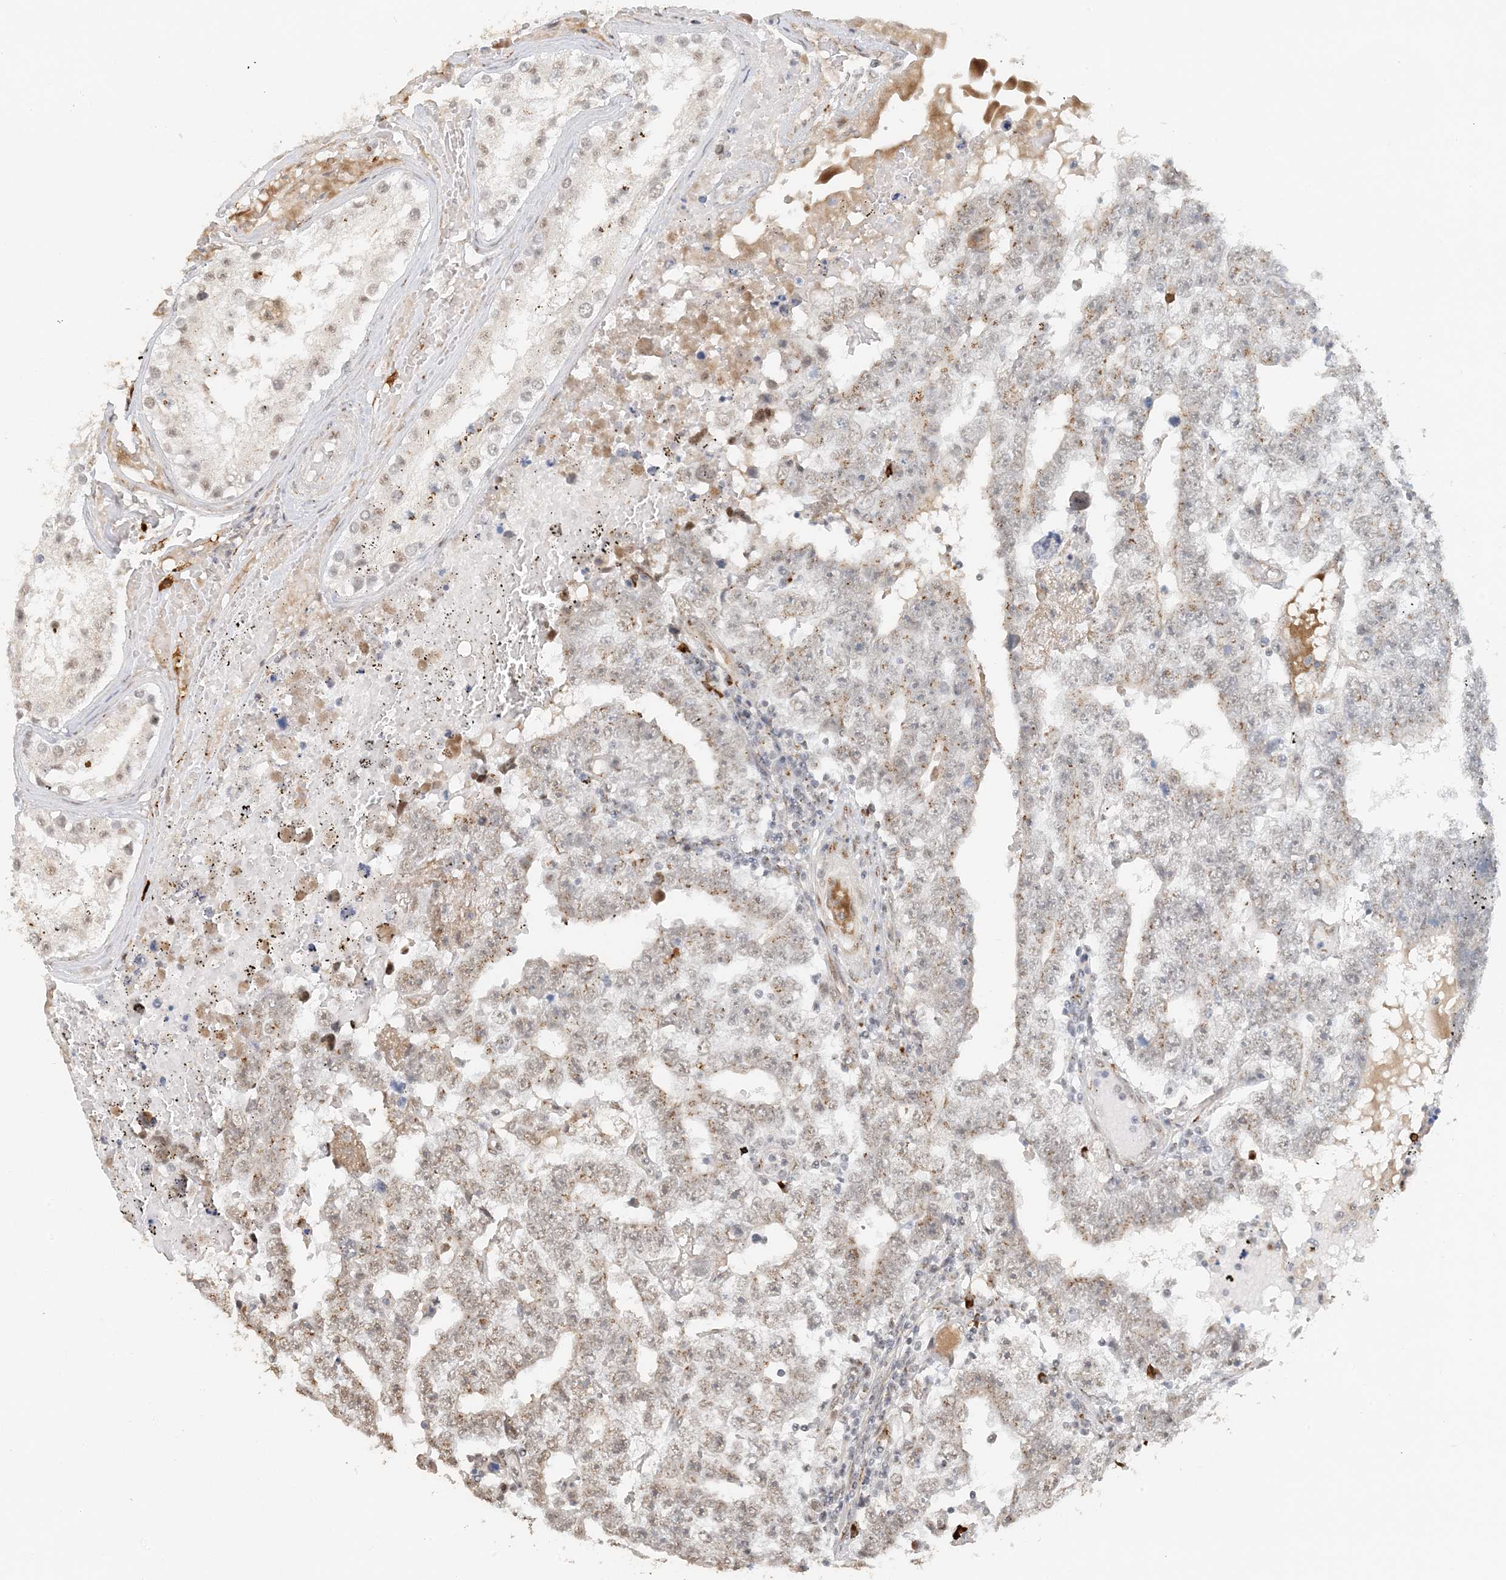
{"staining": {"intensity": "weak", "quantity": "25%-75%", "location": "cytoplasmic/membranous,nuclear"}, "tissue": "testis cancer", "cell_type": "Tumor cells", "image_type": "cancer", "snomed": [{"axis": "morphology", "description": "Carcinoma, Embryonal, NOS"}, {"axis": "topography", "description": "Testis"}], "caption": "DAB (3,3'-diaminobenzidine) immunohistochemical staining of human embryonal carcinoma (testis) reveals weak cytoplasmic/membranous and nuclear protein expression in about 25%-75% of tumor cells.", "gene": "ZCCHC4", "patient": {"sex": "male", "age": 25}}